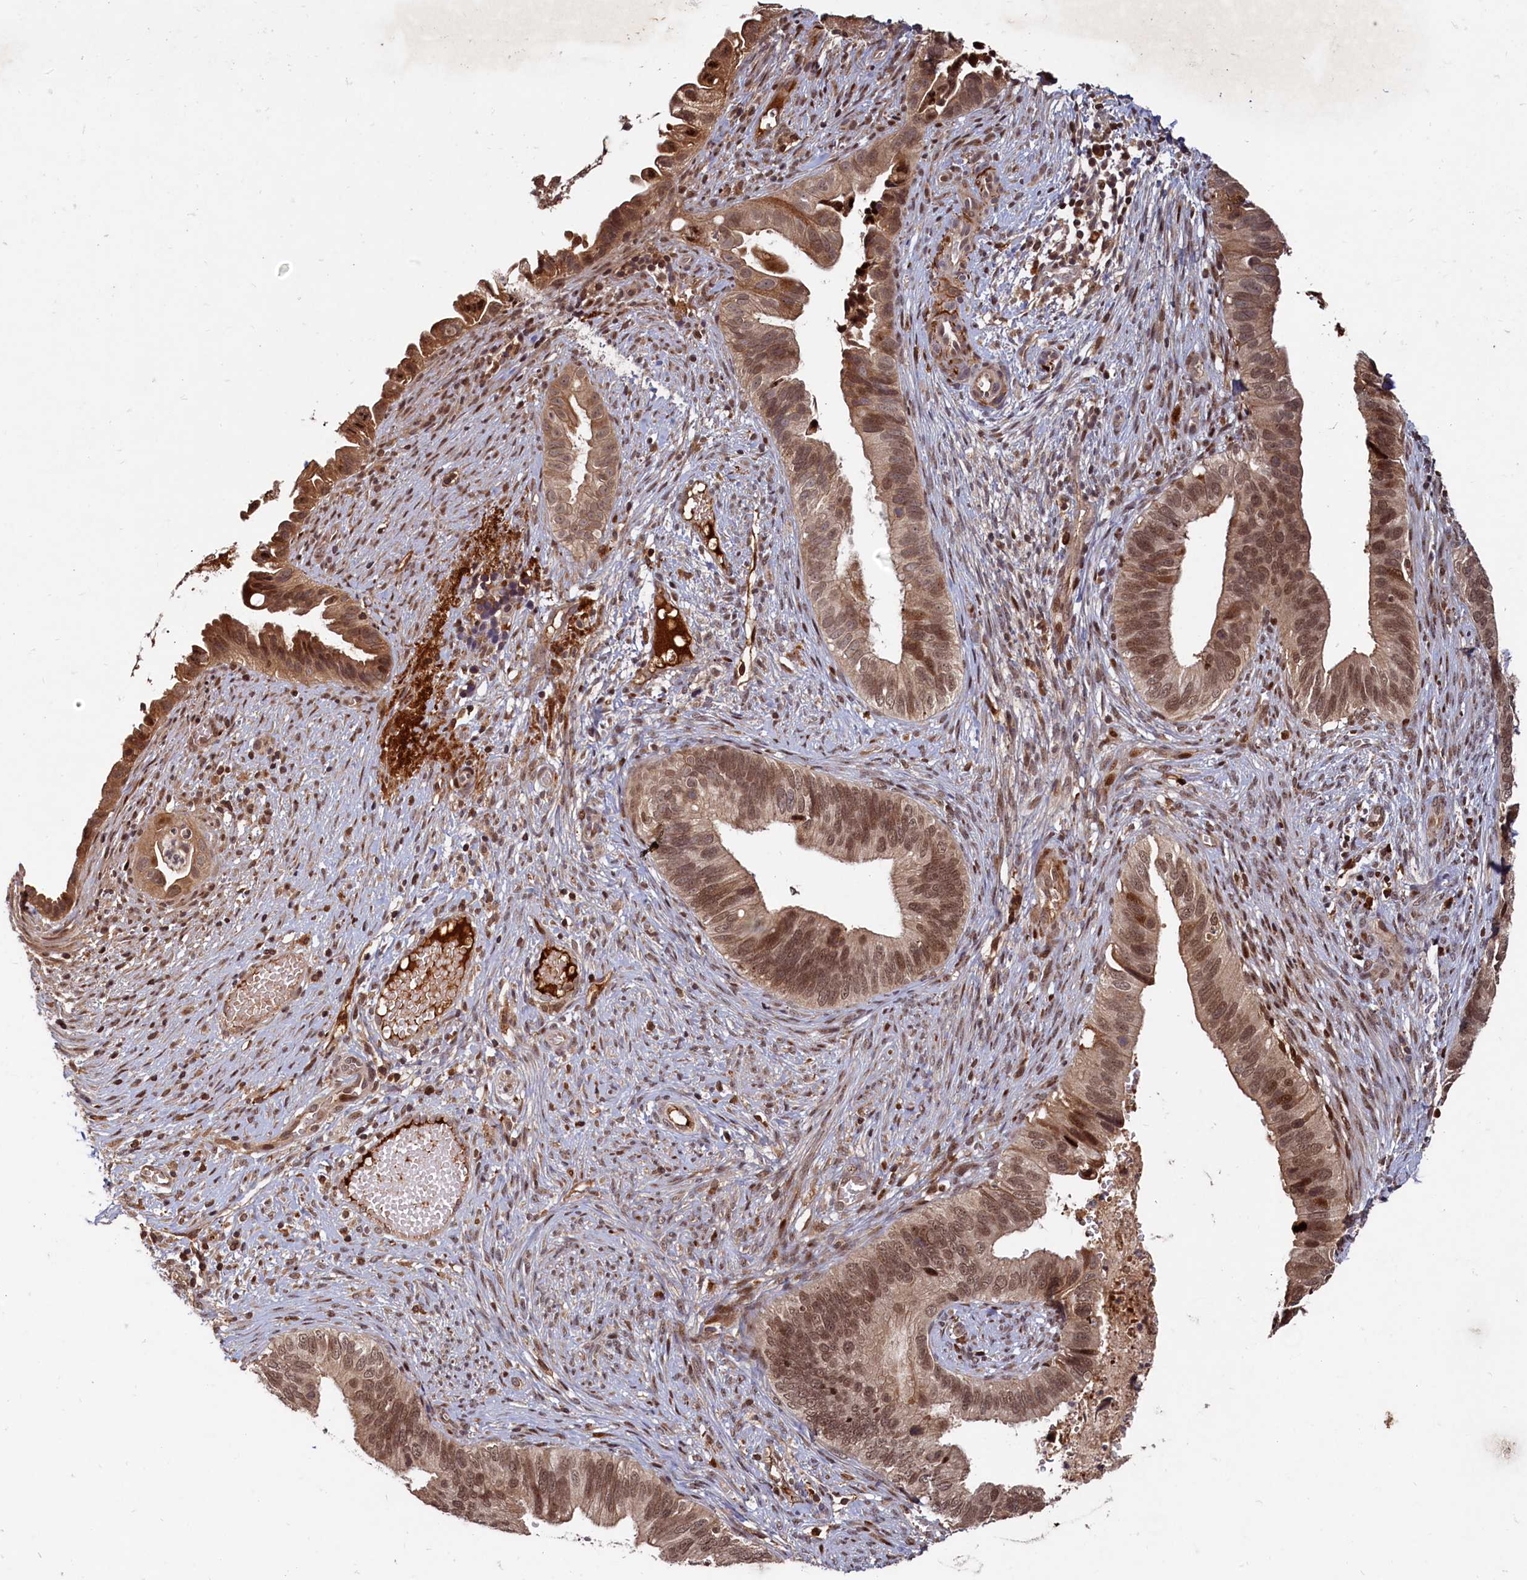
{"staining": {"intensity": "moderate", "quantity": ">75%", "location": "nuclear"}, "tissue": "cervical cancer", "cell_type": "Tumor cells", "image_type": "cancer", "snomed": [{"axis": "morphology", "description": "Adenocarcinoma, NOS"}, {"axis": "topography", "description": "Cervix"}], "caption": "Immunohistochemistry (IHC) image of neoplastic tissue: human adenocarcinoma (cervical) stained using immunohistochemistry (IHC) exhibits medium levels of moderate protein expression localized specifically in the nuclear of tumor cells, appearing as a nuclear brown color.", "gene": "TRAPPC4", "patient": {"sex": "female", "age": 42}}